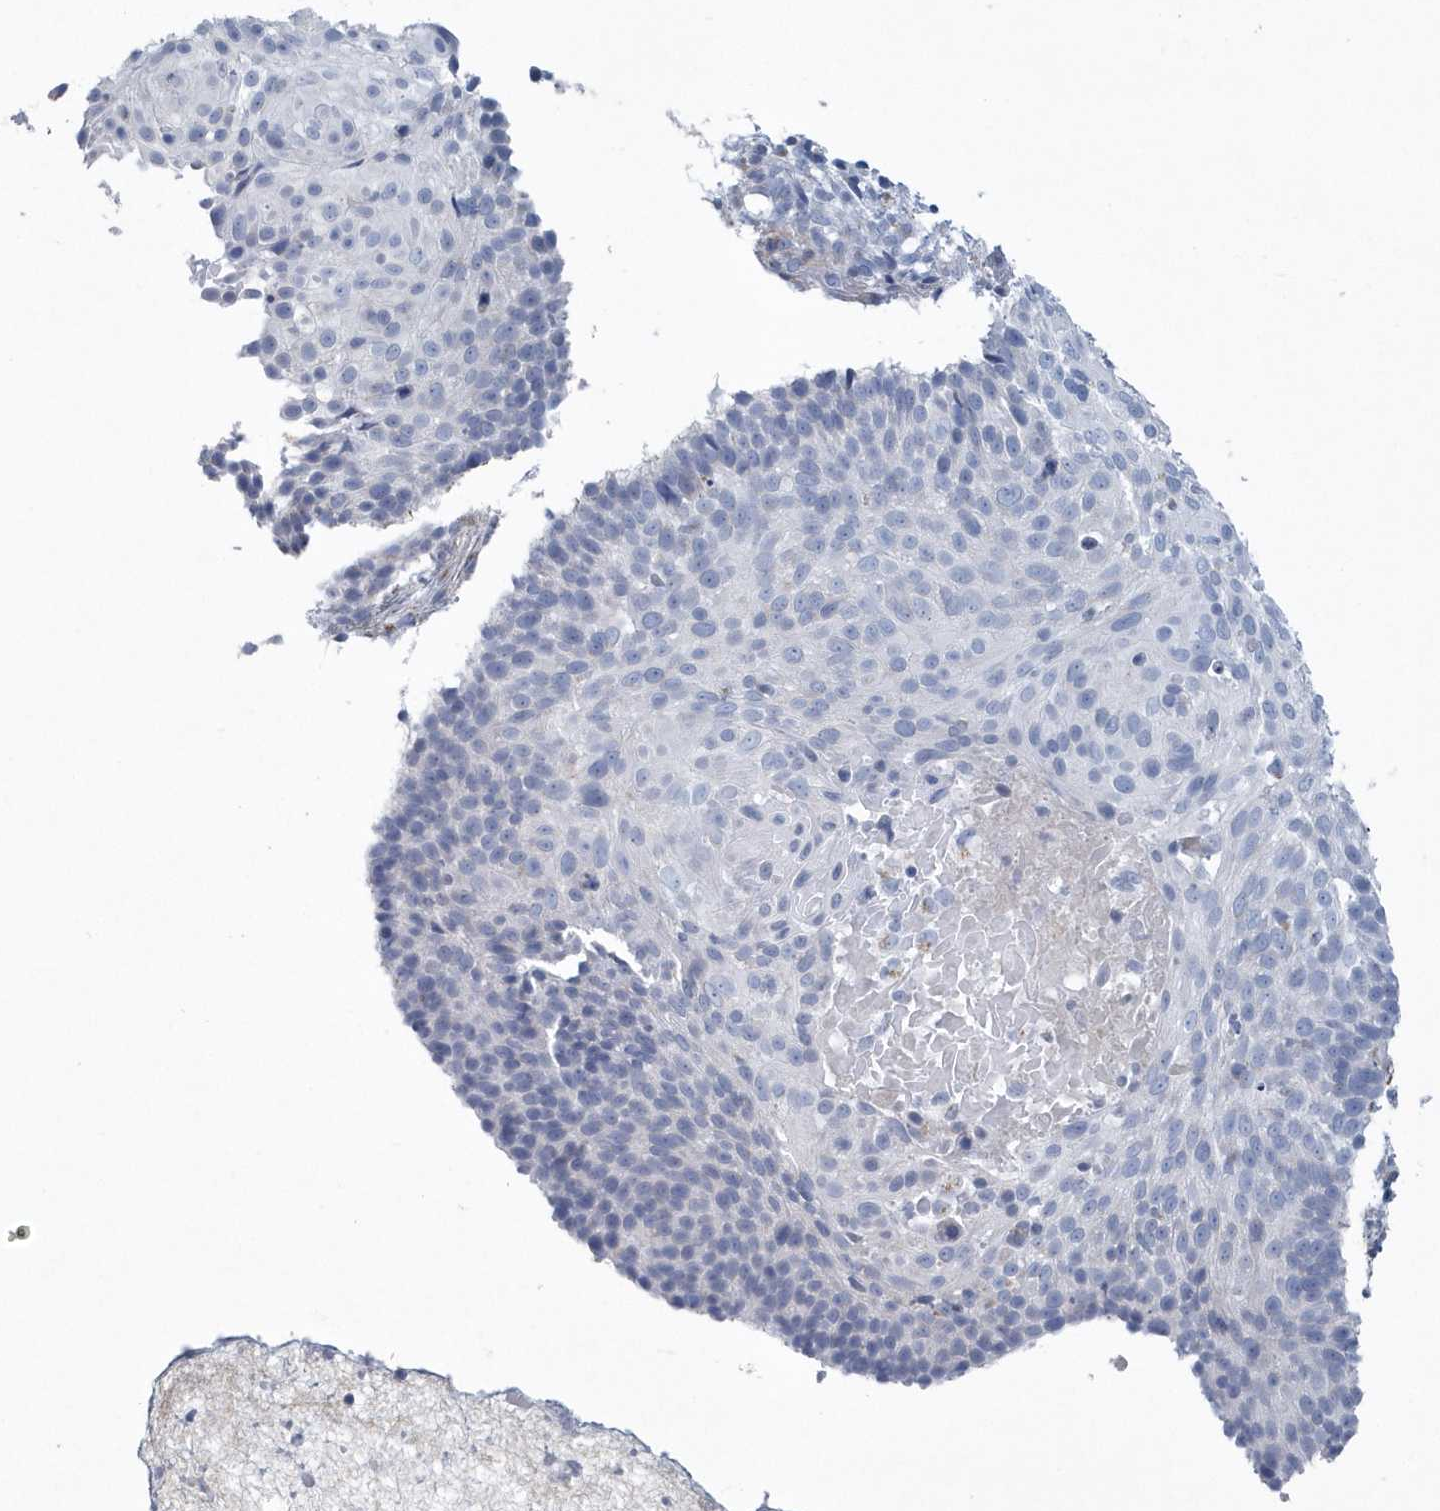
{"staining": {"intensity": "negative", "quantity": "none", "location": "none"}, "tissue": "cervical cancer", "cell_type": "Tumor cells", "image_type": "cancer", "snomed": [{"axis": "morphology", "description": "Squamous cell carcinoma, NOS"}, {"axis": "topography", "description": "Cervix"}], "caption": "Tumor cells are negative for brown protein staining in cervical cancer.", "gene": "SPATA18", "patient": {"sex": "female", "age": 74}}